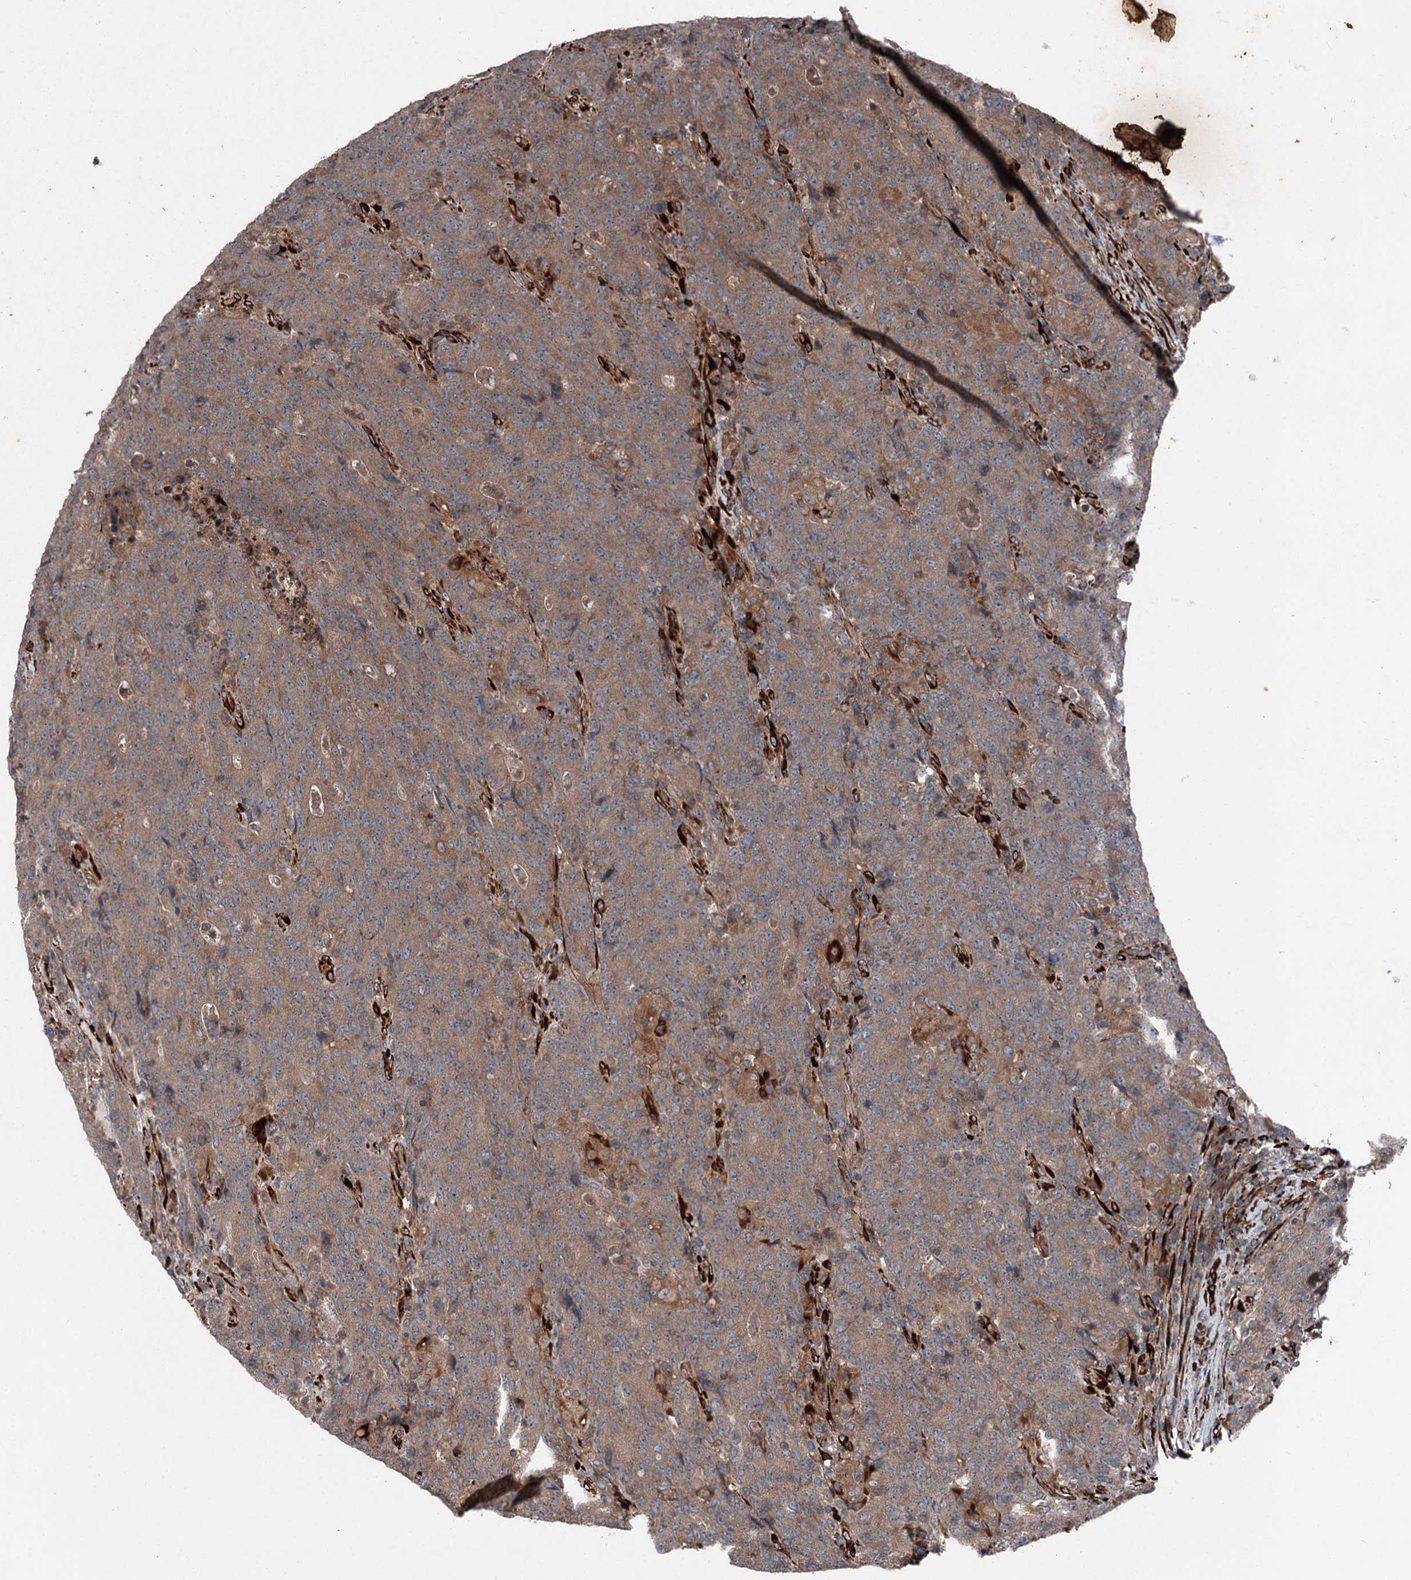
{"staining": {"intensity": "moderate", "quantity": ">75%", "location": "cytoplasmic/membranous"}, "tissue": "colorectal cancer", "cell_type": "Tumor cells", "image_type": "cancer", "snomed": [{"axis": "morphology", "description": "Adenocarcinoma, NOS"}, {"axis": "topography", "description": "Colon"}], "caption": "Immunohistochemical staining of colorectal adenocarcinoma displays medium levels of moderate cytoplasmic/membranous protein positivity in about >75% of tumor cells.", "gene": "DDIAS", "patient": {"sex": "female", "age": 75}}